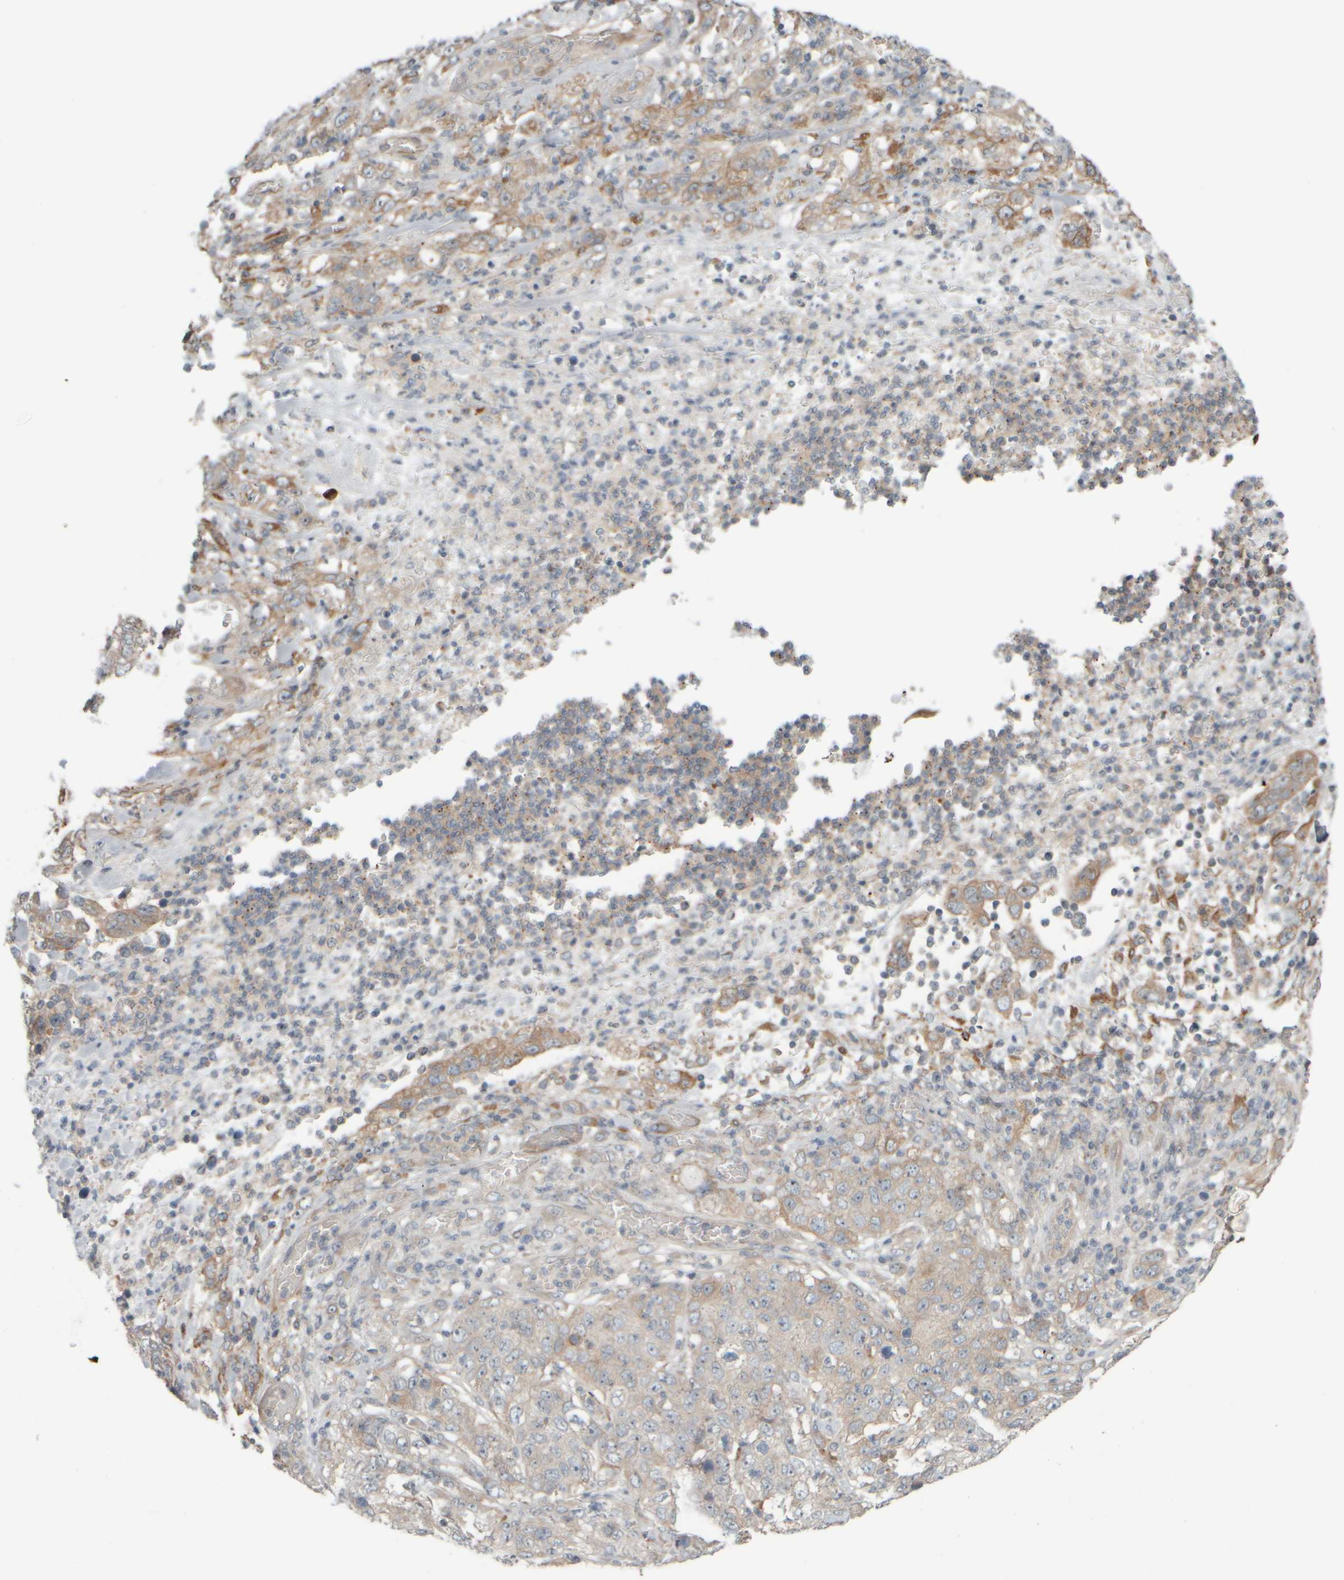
{"staining": {"intensity": "weak", "quantity": "<25%", "location": "cytoplasmic/membranous"}, "tissue": "stomach cancer", "cell_type": "Tumor cells", "image_type": "cancer", "snomed": [{"axis": "morphology", "description": "Adenocarcinoma, NOS"}, {"axis": "topography", "description": "Stomach"}], "caption": "IHC of human stomach cancer (adenocarcinoma) reveals no expression in tumor cells.", "gene": "HGS", "patient": {"sex": "male", "age": 48}}